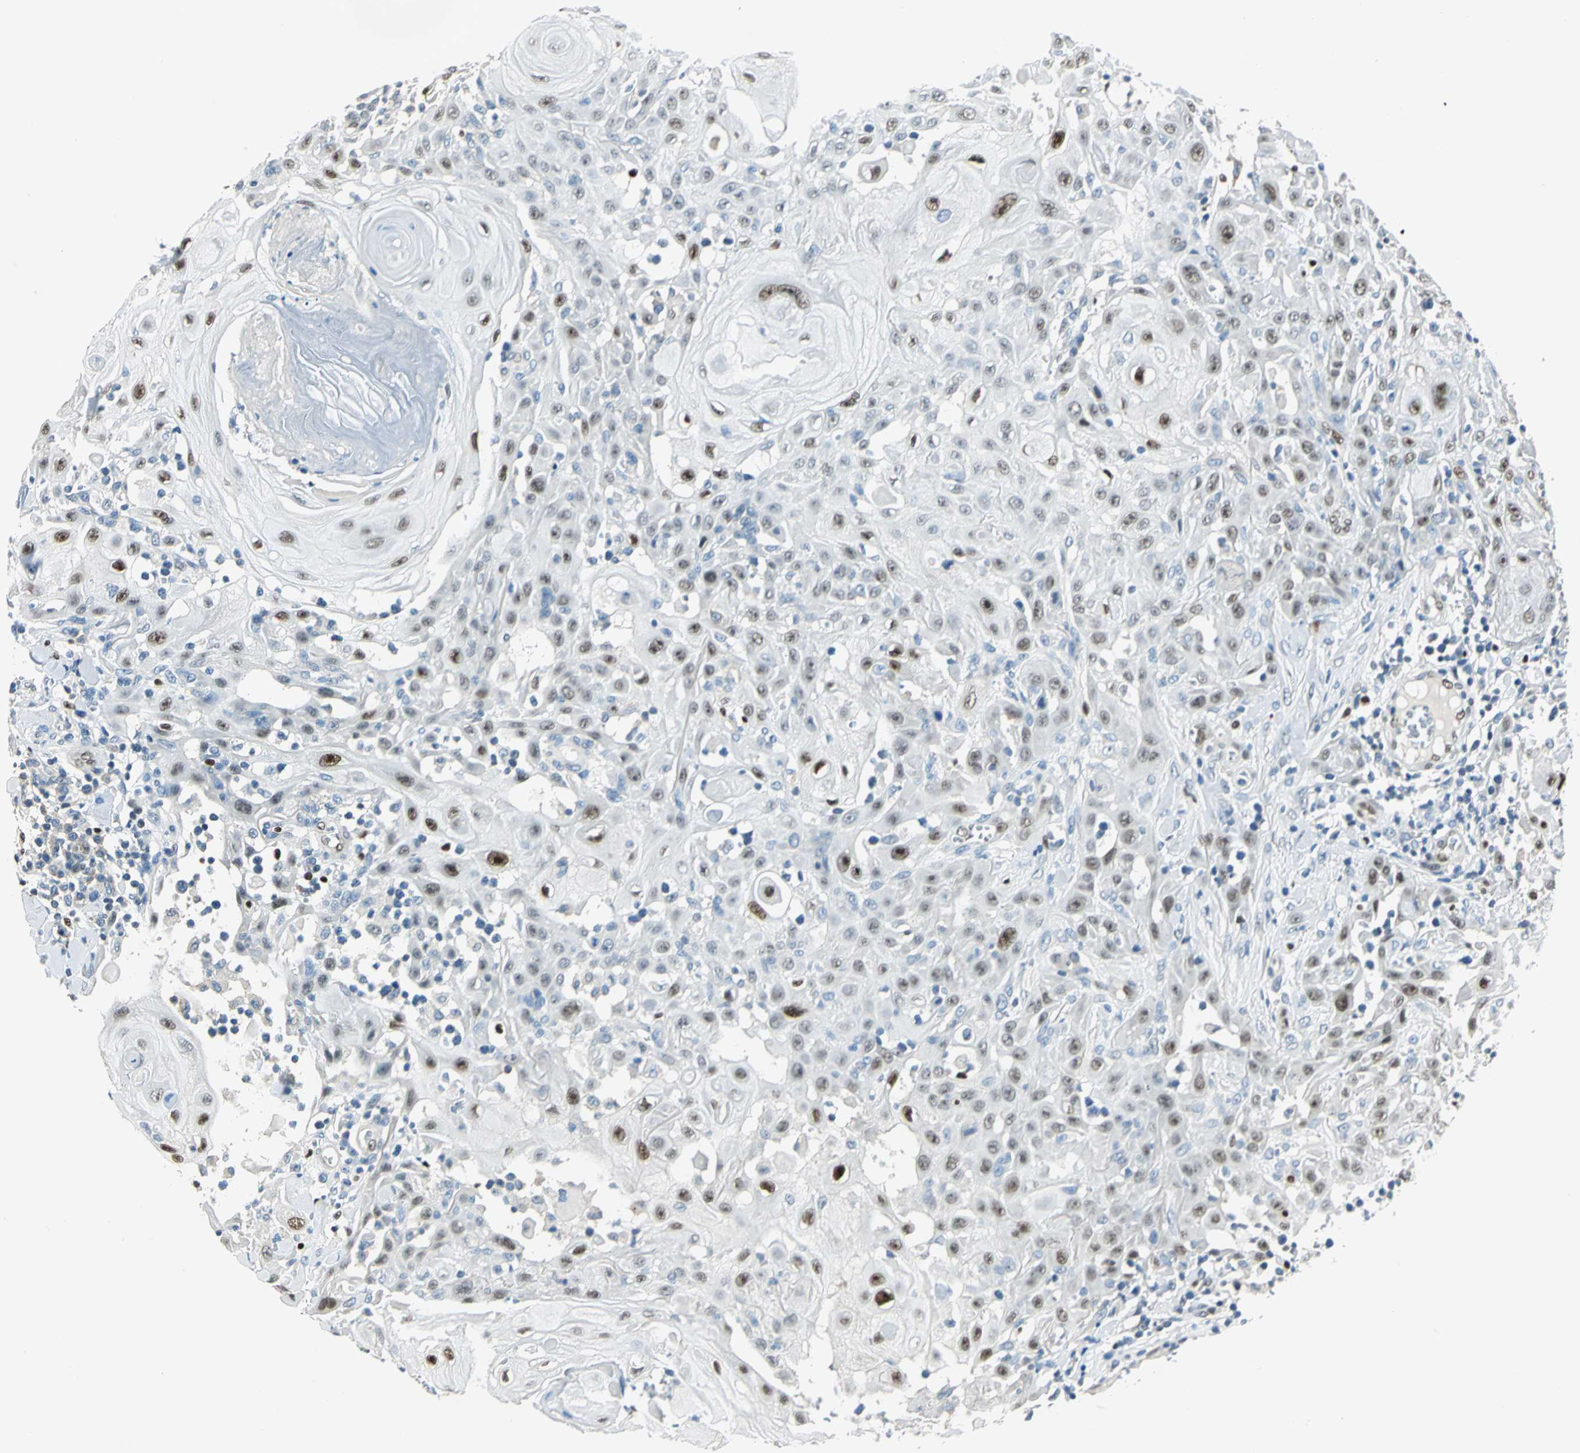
{"staining": {"intensity": "moderate", "quantity": "25%-75%", "location": "nuclear"}, "tissue": "skin cancer", "cell_type": "Tumor cells", "image_type": "cancer", "snomed": [{"axis": "morphology", "description": "Squamous cell carcinoma, NOS"}, {"axis": "topography", "description": "Skin"}], "caption": "Protein staining displays moderate nuclear expression in approximately 25%-75% of tumor cells in skin cancer.", "gene": "NFIA", "patient": {"sex": "male", "age": 24}}